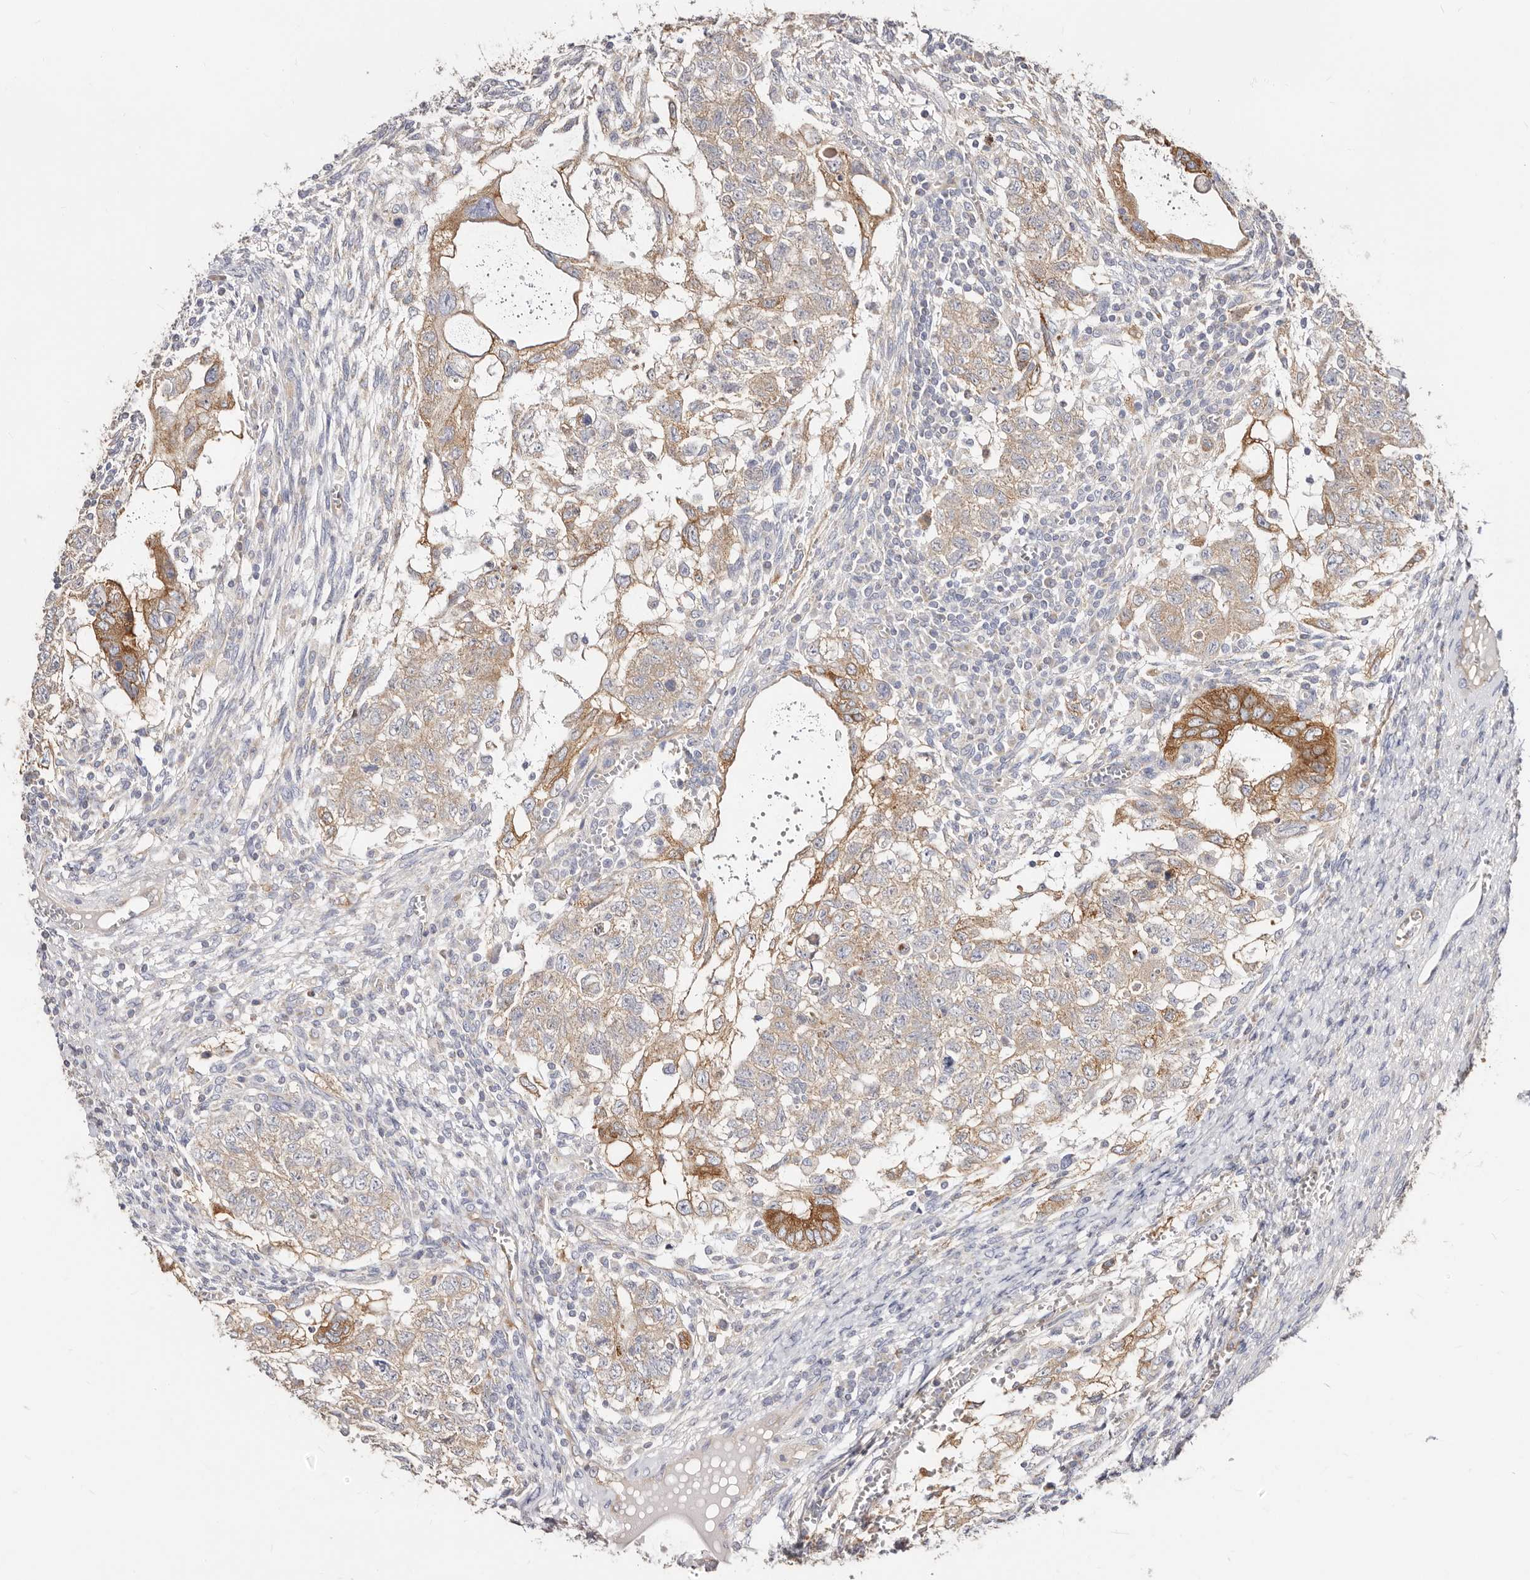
{"staining": {"intensity": "moderate", "quantity": "25%-75%", "location": "cytoplasmic/membranous"}, "tissue": "testis cancer", "cell_type": "Tumor cells", "image_type": "cancer", "snomed": [{"axis": "morphology", "description": "Carcinoma, Embryonal, NOS"}, {"axis": "topography", "description": "Testis"}], "caption": "Protein analysis of testis embryonal carcinoma tissue reveals moderate cytoplasmic/membranous expression in about 25%-75% of tumor cells.", "gene": "BAIAP2L1", "patient": {"sex": "male", "age": 37}}